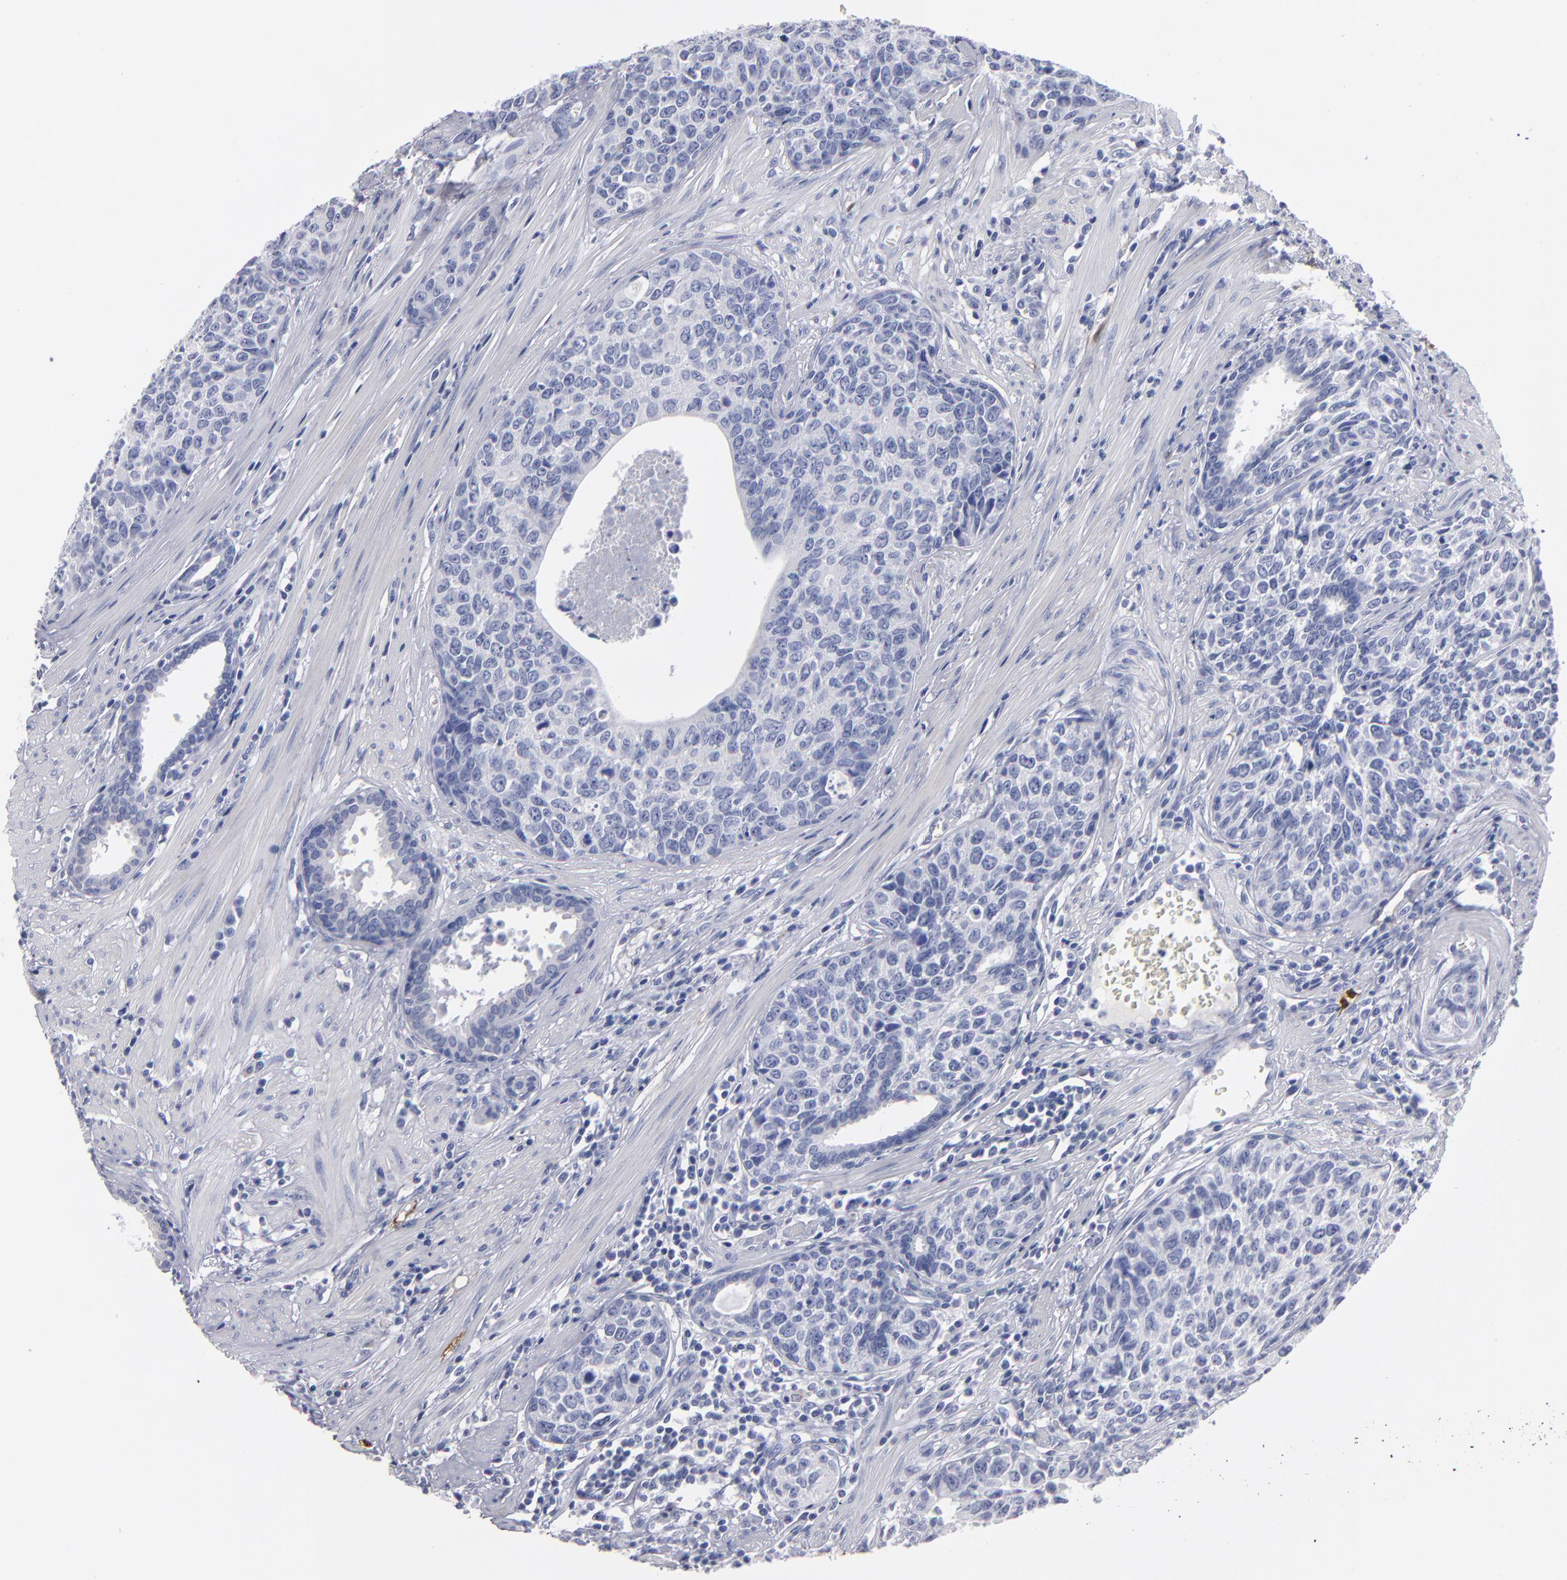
{"staining": {"intensity": "negative", "quantity": "none", "location": "none"}, "tissue": "urothelial cancer", "cell_type": "Tumor cells", "image_type": "cancer", "snomed": [{"axis": "morphology", "description": "Urothelial carcinoma, High grade"}, {"axis": "topography", "description": "Urinary bladder"}], "caption": "Urothelial carcinoma (high-grade) was stained to show a protein in brown. There is no significant positivity in tumor cells.", "gene": "FABP4", "patient": {"sex": "male", "age": 81}}